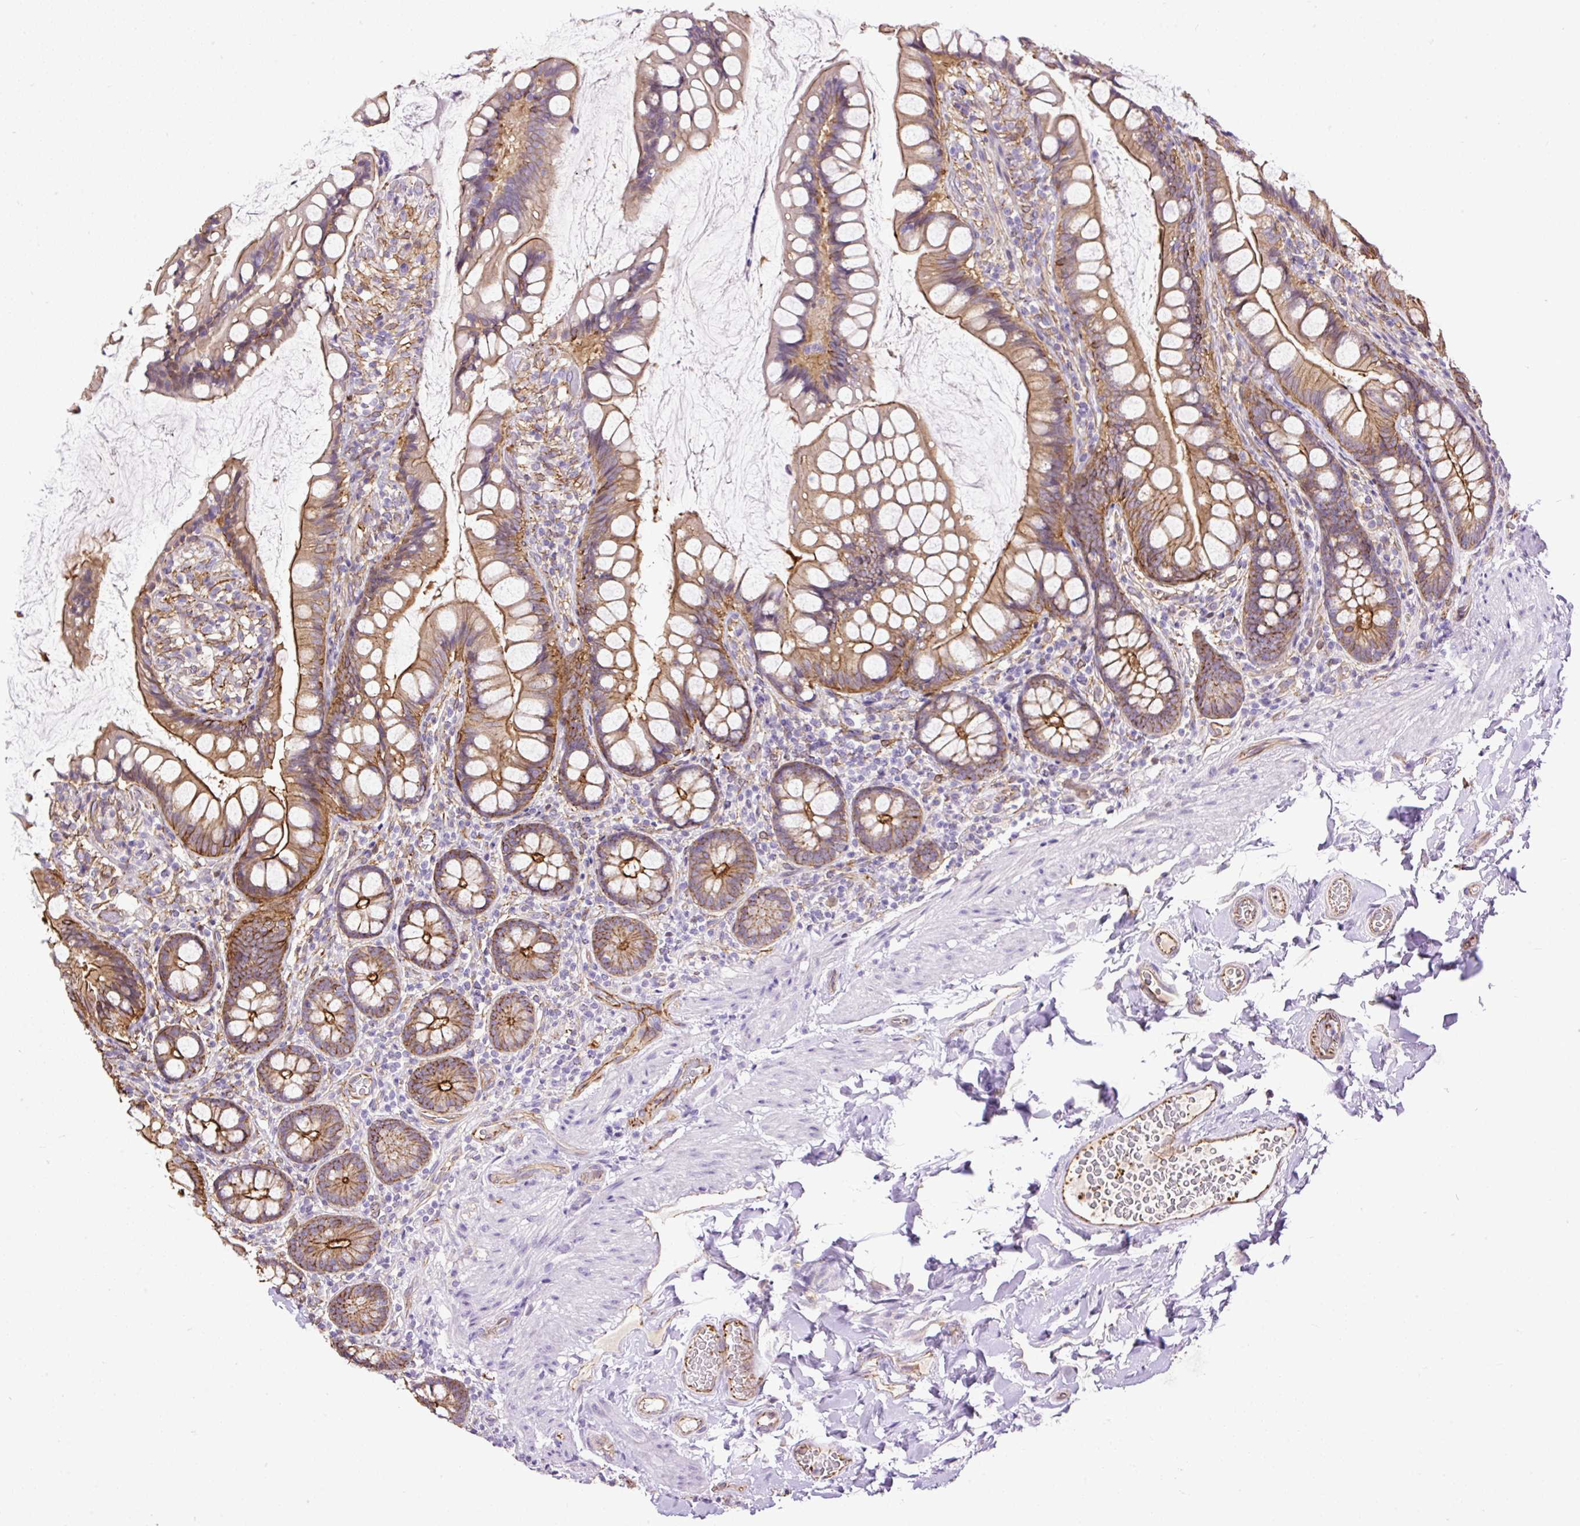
{"staining": {"intensity": "strong", "quantity": "25%-75%", "location": "cytoplasmic/membranous"}, "tissue": "small intestine", "cell_type": "Glandular cells", "image_type": "normal", "snomed": [{"axis": "morphology", "description": "Normal tissue, NOS"}, {"axis": "topography", "description": "Small intestine"}], "caption": "This histopathology image displays immunohistochemistry (IHC) staining of normal small intestine, with high strong cytoplasmic/membranous expression in about 25%-75% of glandular cells.", "gene": "MAGEB16", "patient": {"sex": "male", "age": 70}}